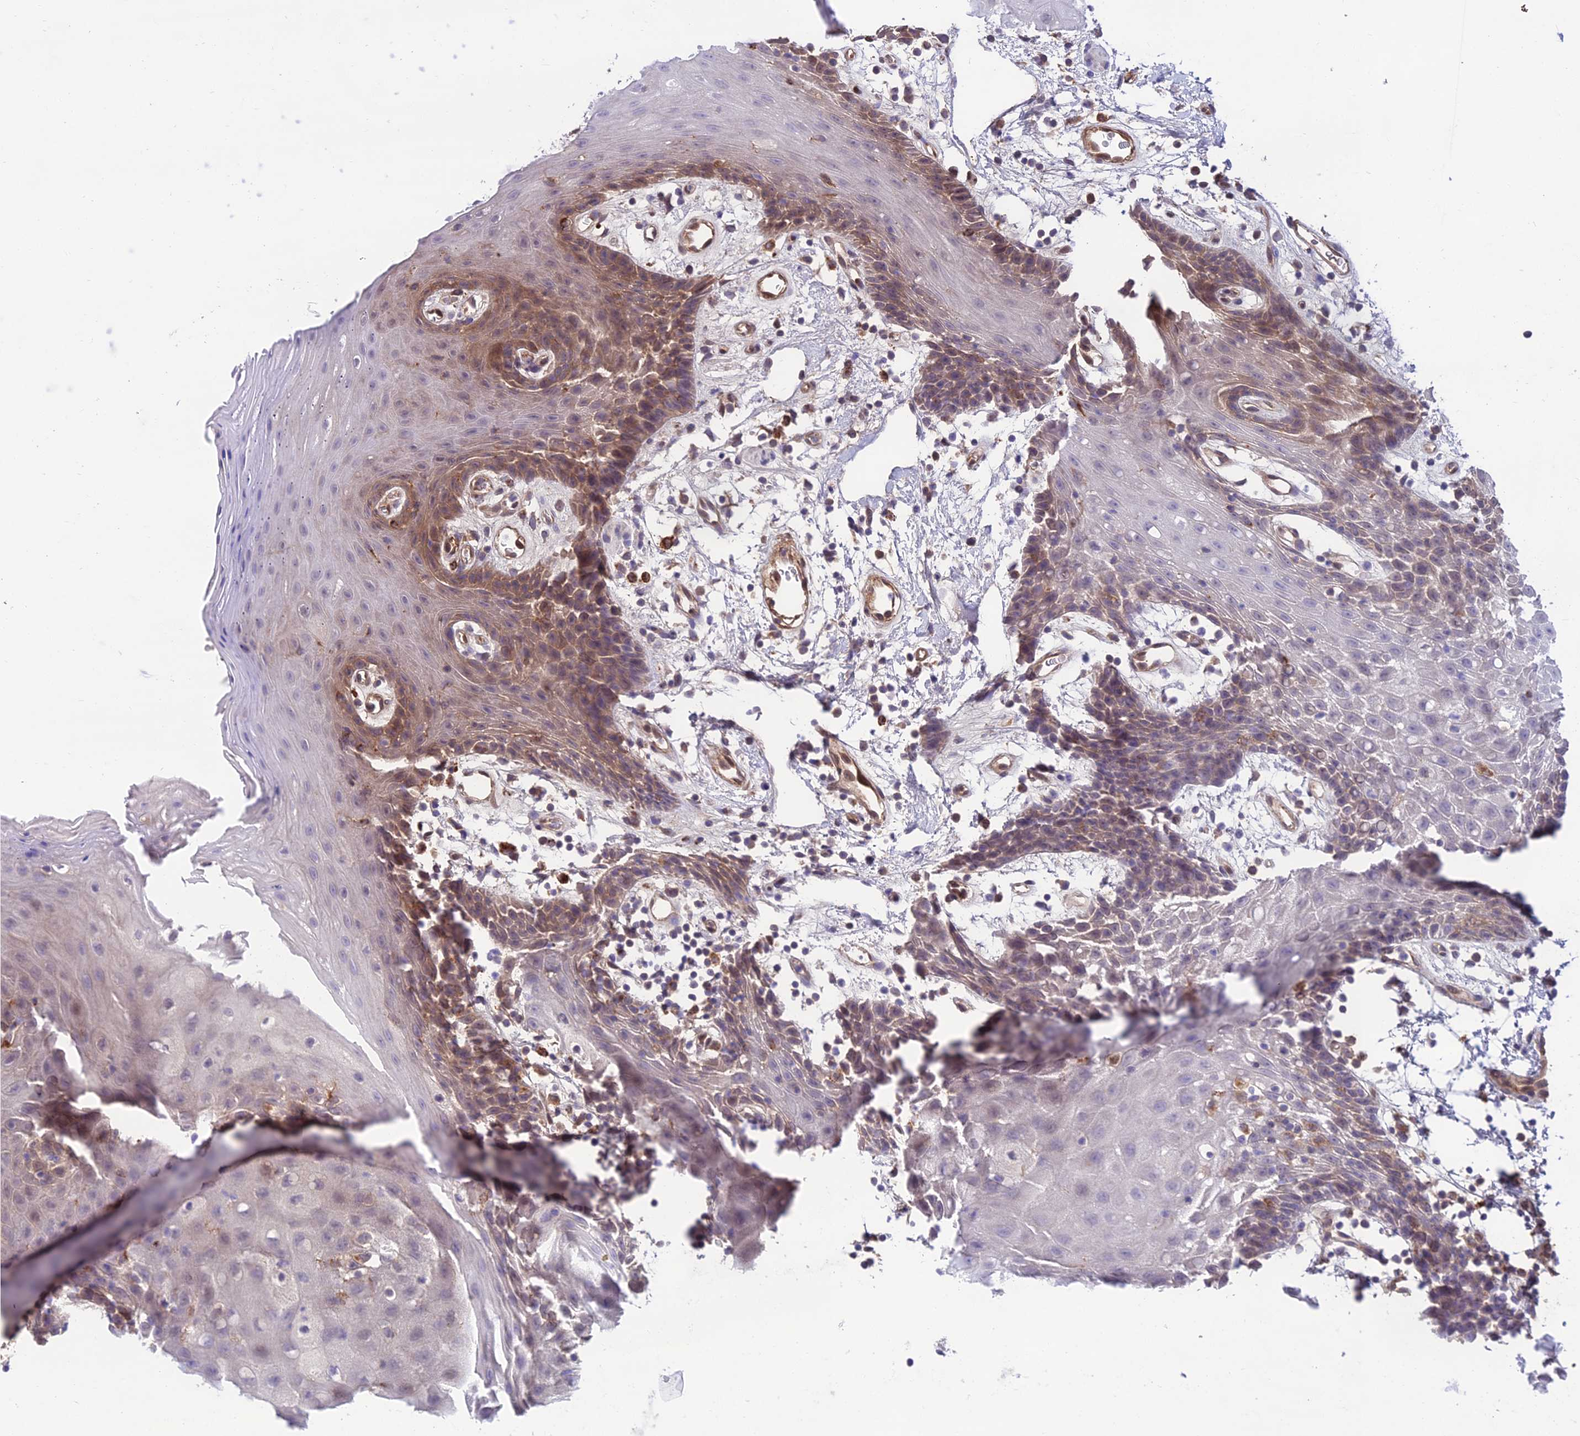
{"staining": {"intensity": "moderate", "quantity": "25%-75%", "location": "cytoplasmic/membranous"}, "tissue": "oral mucosa", "cell_type": "Squamous epithelial cells", "image_type": "normal", "snomed": [{"axis": "morphology", "description": "Normal tissue, NOS"}, {"axis": "topography", "description": "Oral tissue"}, {"axis": "topography", "description": "Tounge, NOS"}], "caption": "Oral mucosa was stained to show a protein in brown. There is medium levels of moderate cytoplasmic/membranous staining in about 25%-75% of squamous epithelial cells. (Stains: DAB (3,3'-diaminobenzidine) in brown, nuclei in blue, Microscopy: brightfield microscopy at high magnification).", "gene": "RTN4RL1", "patient": {"sex": "female", "age": 59}}